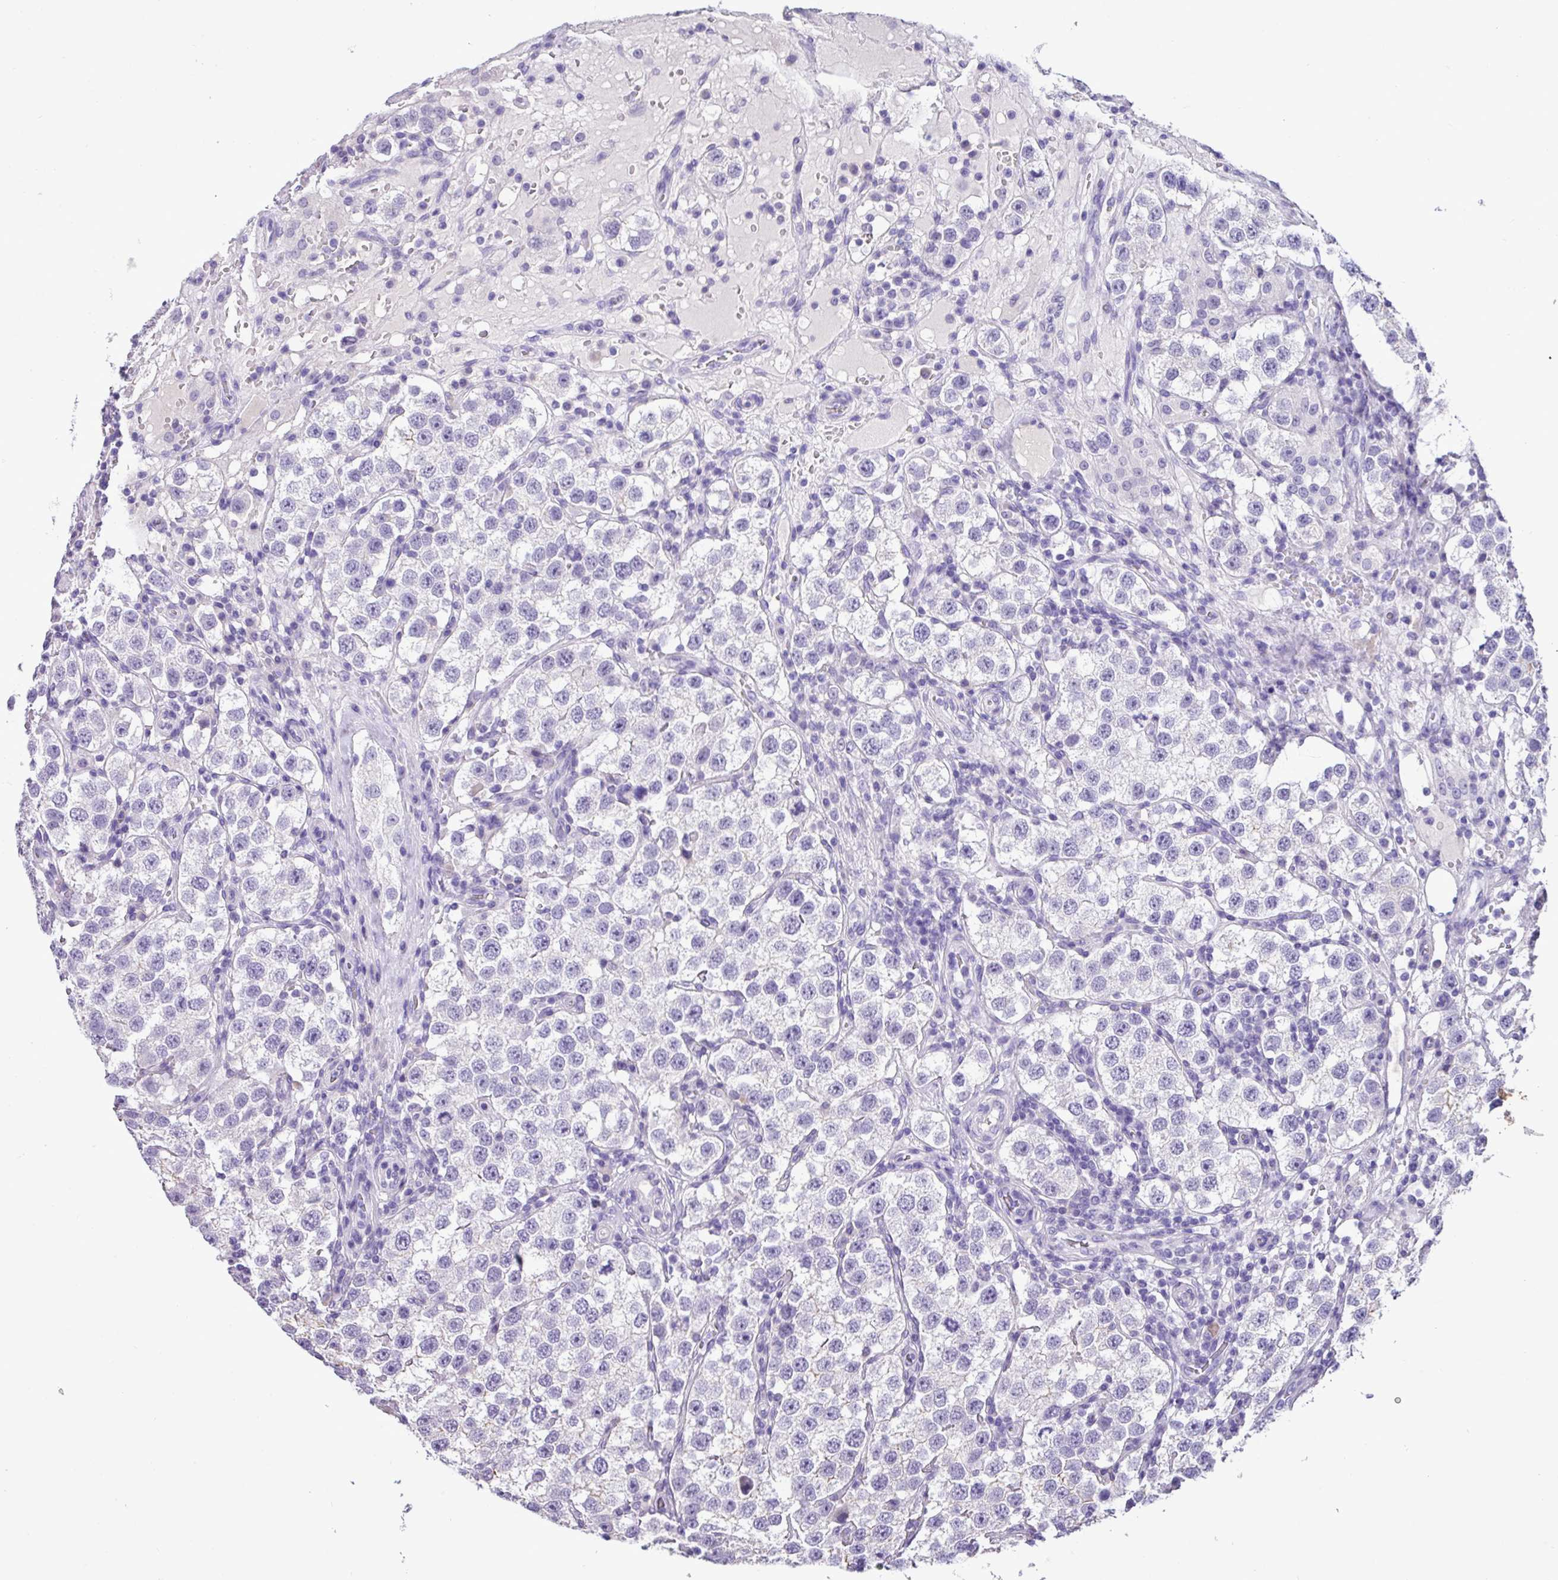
{"staining": {"intensity": "negative", "quantity": "none", "location": "none"}, "tissue": "testis cancer", "cell_type": "Tumor cells", "image_type": "cancer", "snomed": [{"axis": "morphology", "description": "Seminoma, NOS"}, {"axis": "topography", "description": "Testis"}], "caption": "IHC image of neoplastic tissue: testis cancer (seminoma) stained with DAB (3,3'-diaminobenzidine) demonstrates no significant protein expression in tumor cells. (IHC, brightfield microscopy, high magnification).", "gene": "EPCAM", "patient": {"sex": "male", "age": 37}}